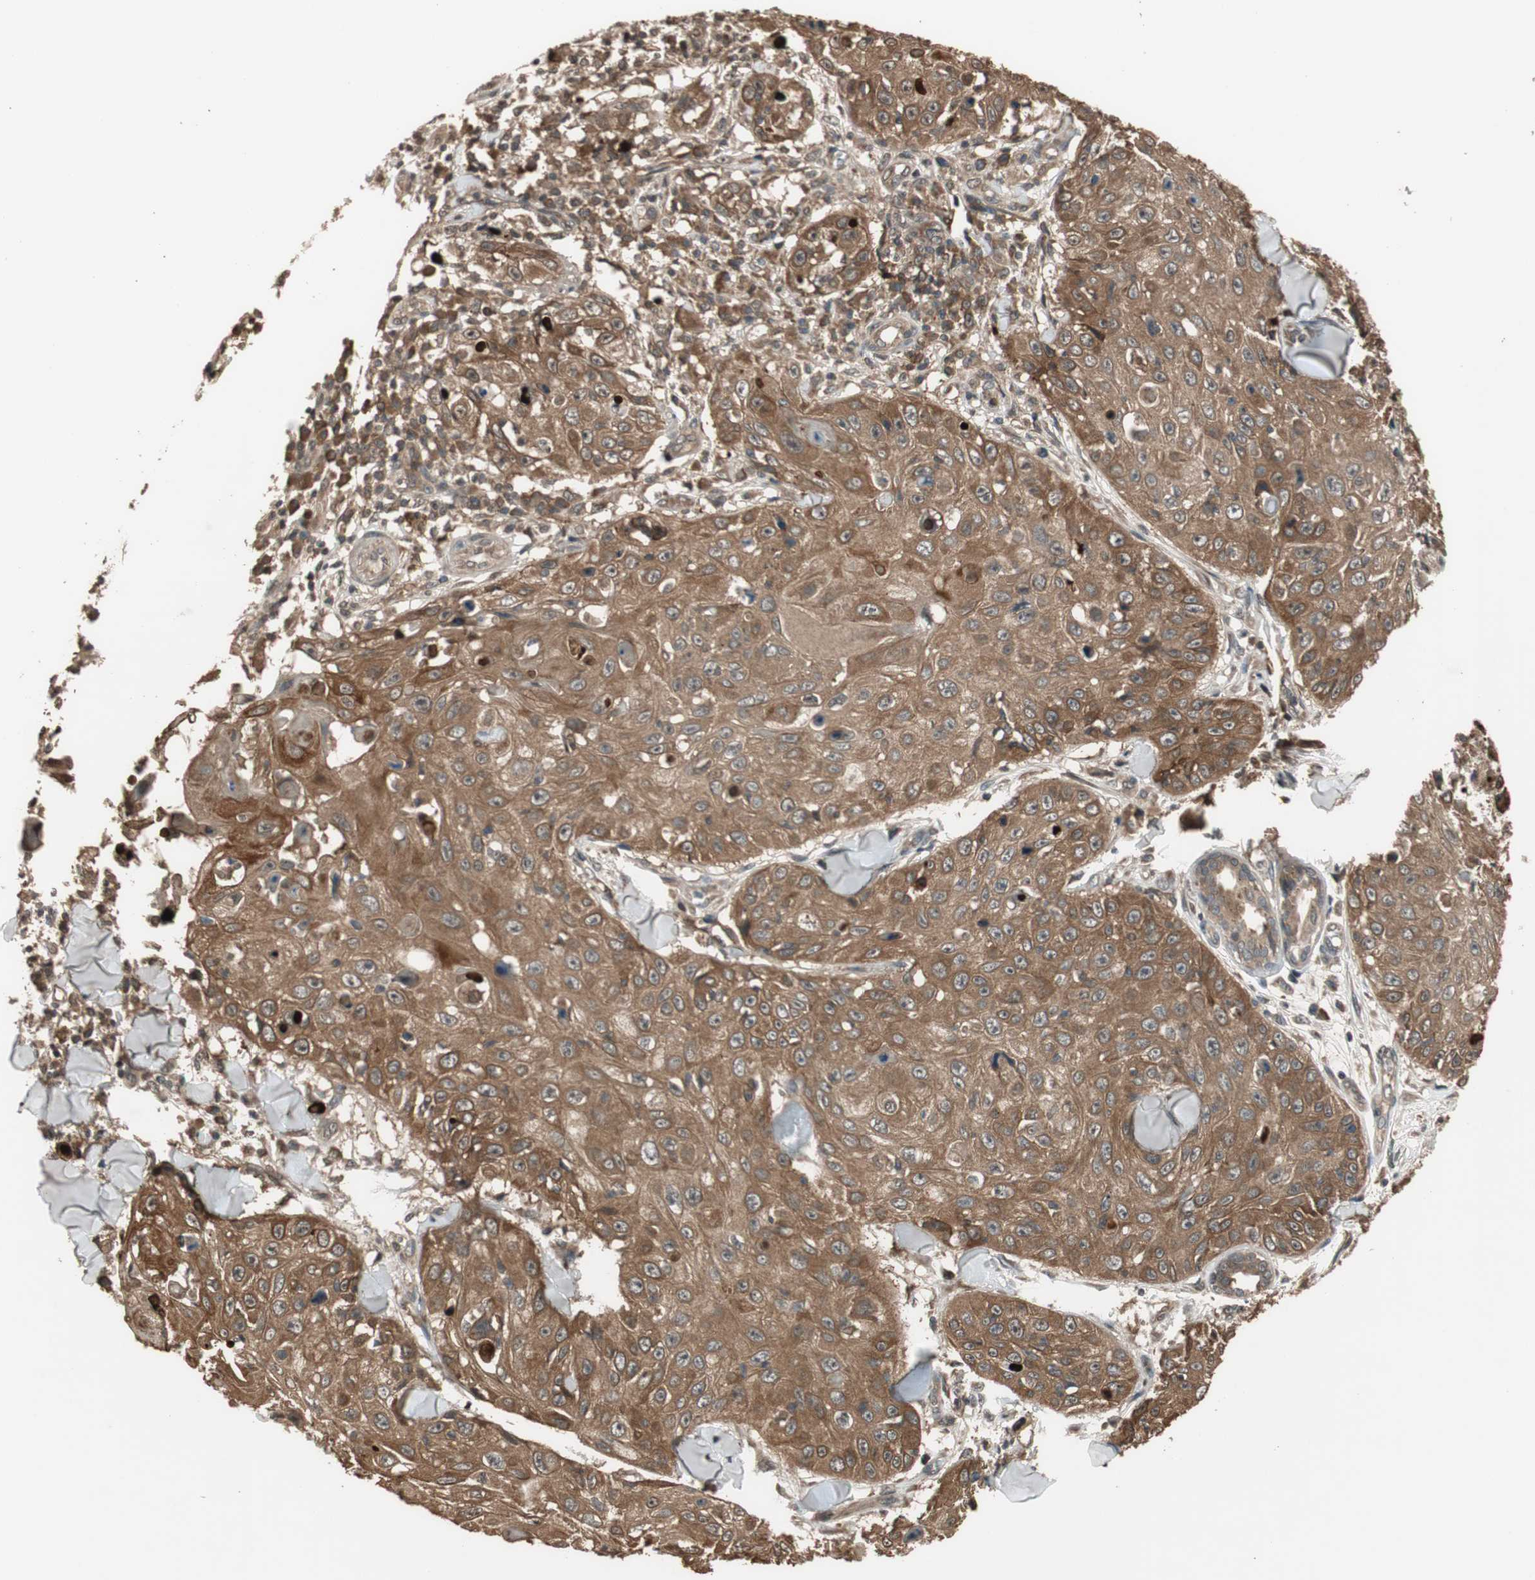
{"staining": {"intensity": "moderate", "quantity": ">75%", "location": "cytoplasmic/membranous"}, "tissue": "skin cancer", "cell_type": "Tumor cells", "image_type": "cancer", "snomed": [{"axis": "morphology", "description": "Squamous cell carcinoma, NOS"}, {"axis": "topography", "description": "Skin"}], "caption": "IHC of squamous cell carcinoma (skin) displays medium levels of moderate cytoplasmic/membranous staining in about >75% of tumor cells. The staining was performed using DAB (3,3'-diaminobenzidine), with brown indicating positive protein expression. Nuclei are stained blue with hematoxylin.", "gene": "TMEM230", "patient": {"sex": "male", "age": 86}}